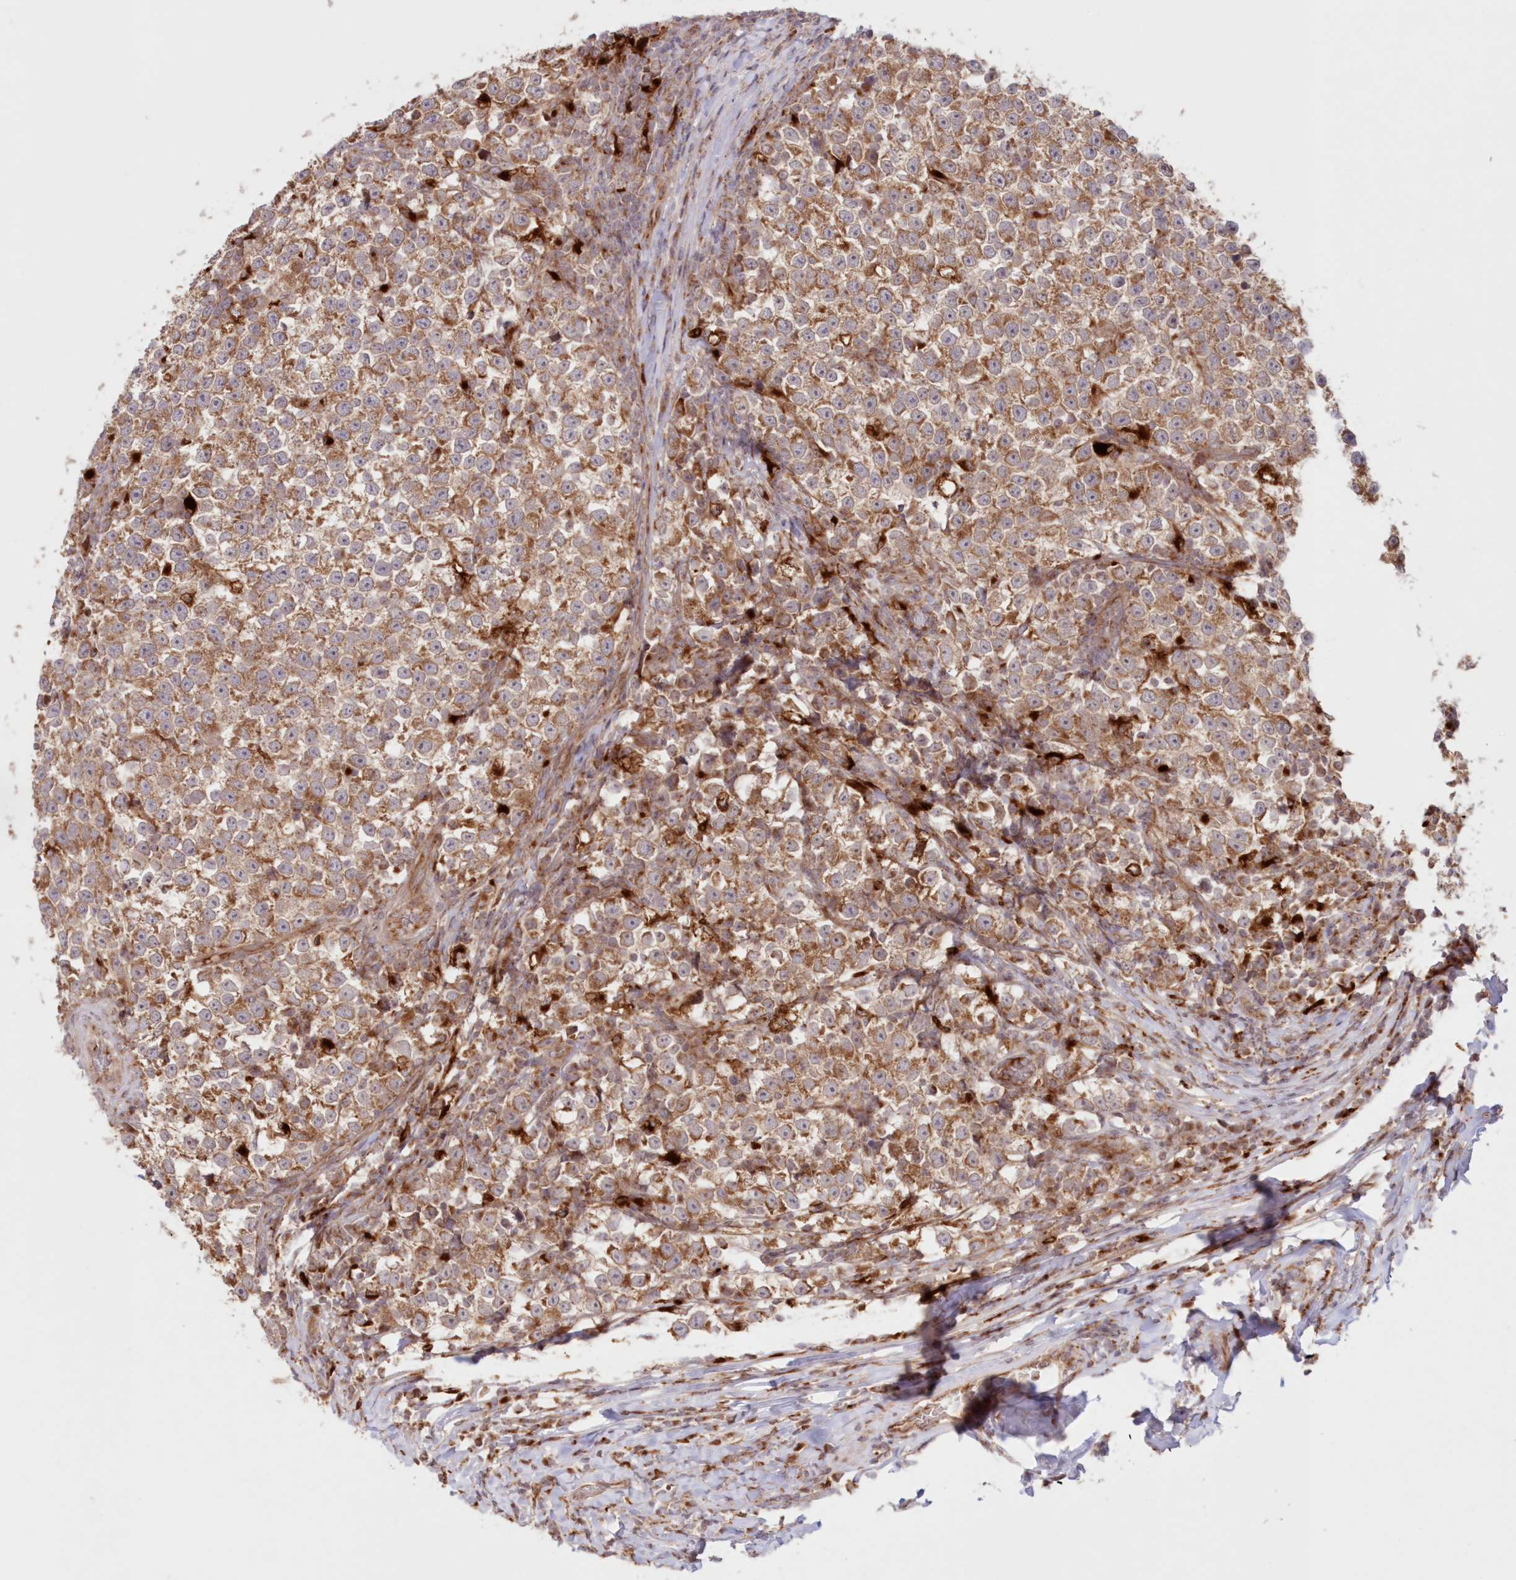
{"staining": {"intensity": "moderate", "quantity": ">75%", "location": "cytoplasmic/membranous"}, "tissue": "testis cancer", "cell_type": "Tumor cells", "image_type": "cancer", "snomed": [{"axis": "morphology", "description": "Normal tissue, NOS"}, {"axis": "morphology", "description": "Seminoma, NOS"}, {"axis": "topography", "description": "Testis"}], "caption": "Immunohistochemistry image of neoplastic tissue: testis seminoma stained using IHC shows medium levels of moderate protein expression localized specifically in the cytoplasmic/membranous of tumor cells, appearing as a cytoplasmic/membranous brown color.", "gene": "ABCC3", "patient": {"sex": "male", "age": 43}}